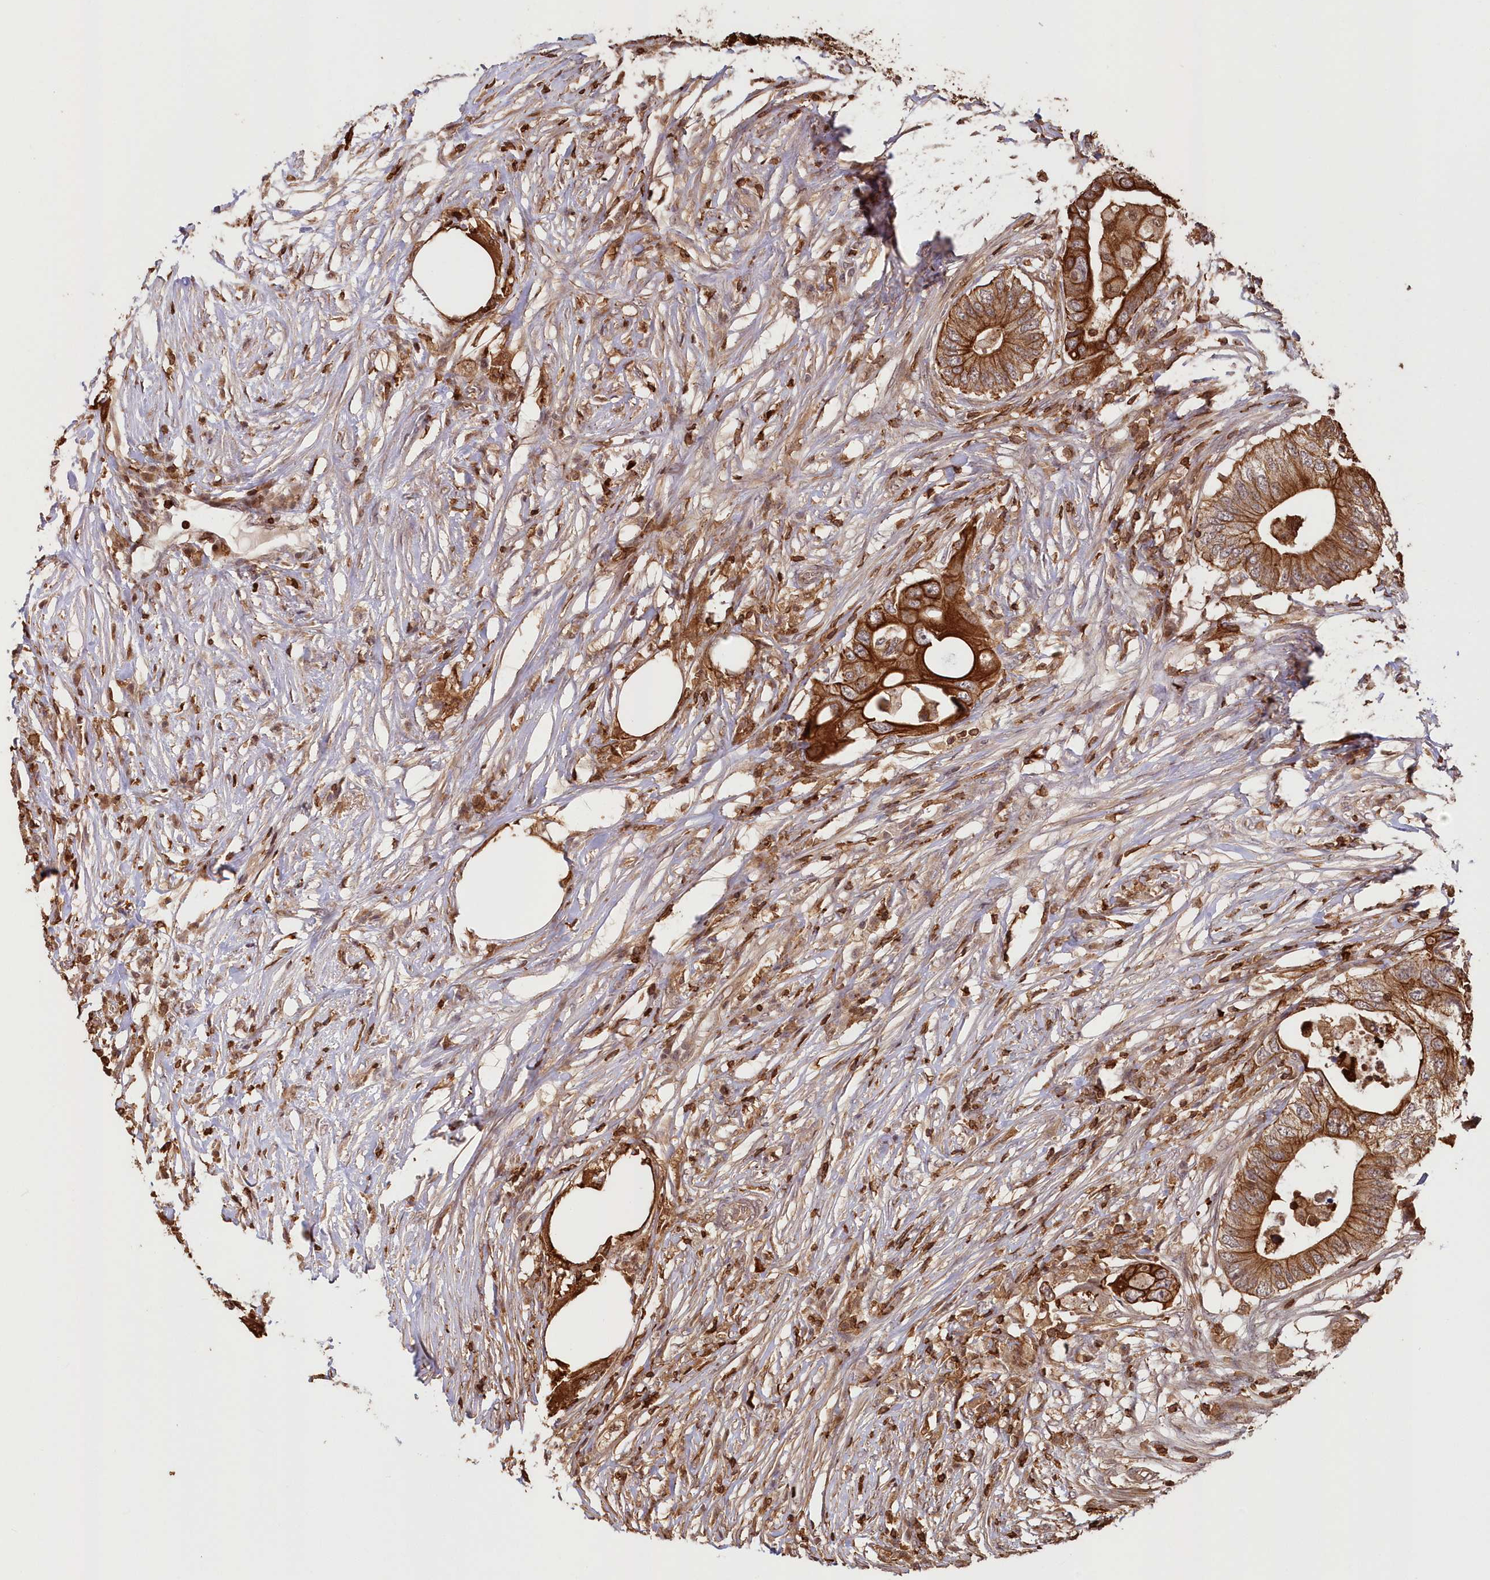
{"staining": {"intensity": "strong", "quantity": ">75%", "location": "cytoplasmic/membranous"}, "tissue": "colorectal cancer", "cell_type": "Tumor cells", "image_type": "cancer", "snomed": [{"axis": "morphology", "description": "Adenocarcinoma, NOS"}, {"axis": "topography", "description": "Colon"}], "caption": "High-power microscopy captured an IHC micrograph of colorectal cancer, revealing strong cytoplasmic/membranous expression in about >75% of tumor cells.", "gene": "SNED1", "patient": {"sex": "male", "age": 71}}